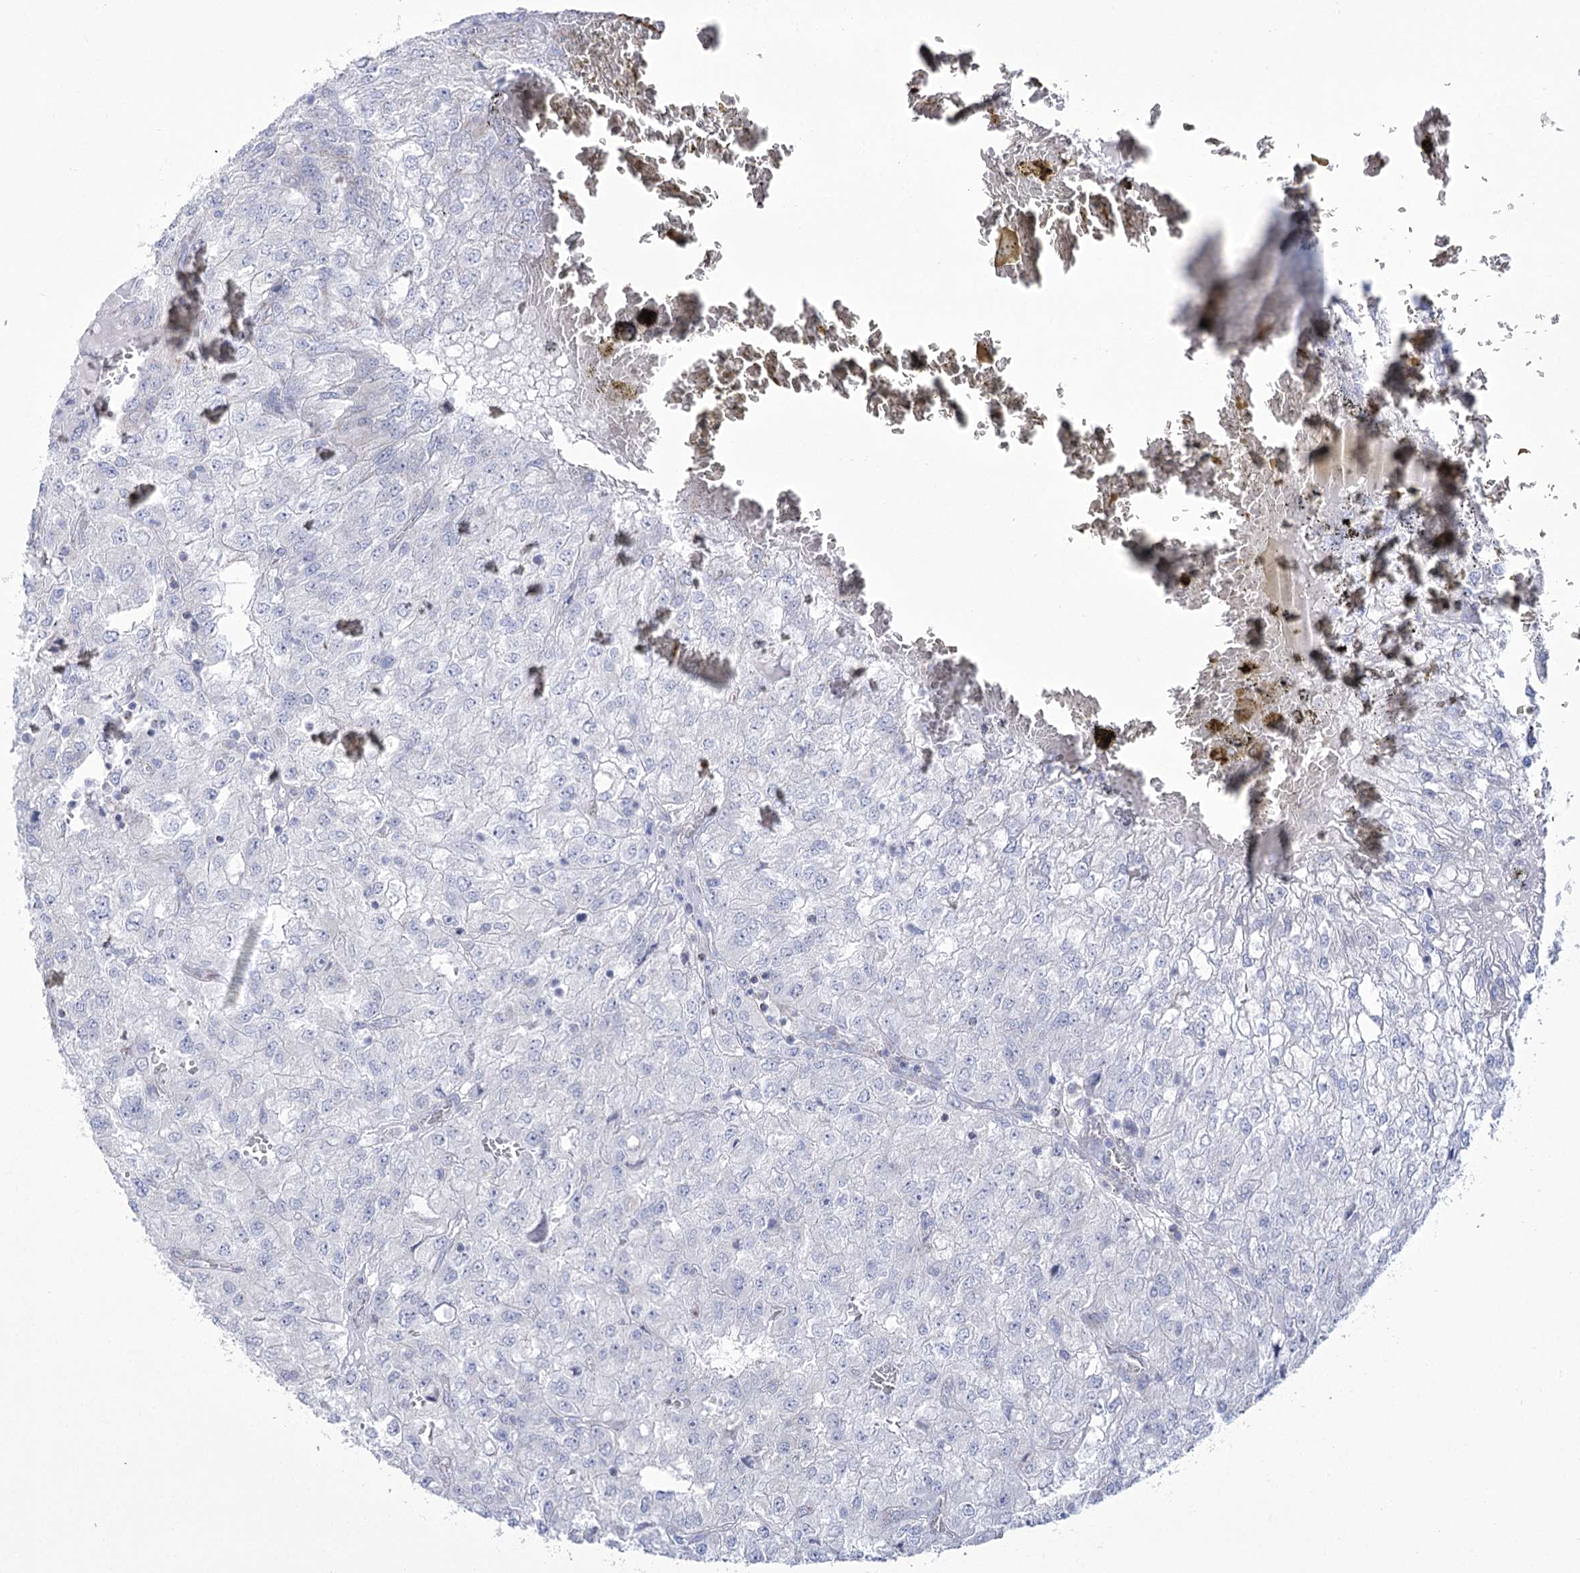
{"staining": {"intensity": "negative", "quantity": "none", "location": "none"}, "tissue": "renal cancer", "cell_type": "Tumor cells", "image_type": "cancer", "snomed": [{"axis": "morphology", "description": "Adenocarcinoma, NOS"}, {"axis": "topography", "description": "Kidney"}], "caption": "There is no significant staining in tumor cells of renal cancer (adenocarcinoma). Nuclei are stained in blue.", "gene": "PDHB", "patient": {"sex": "female", "age": 54}}